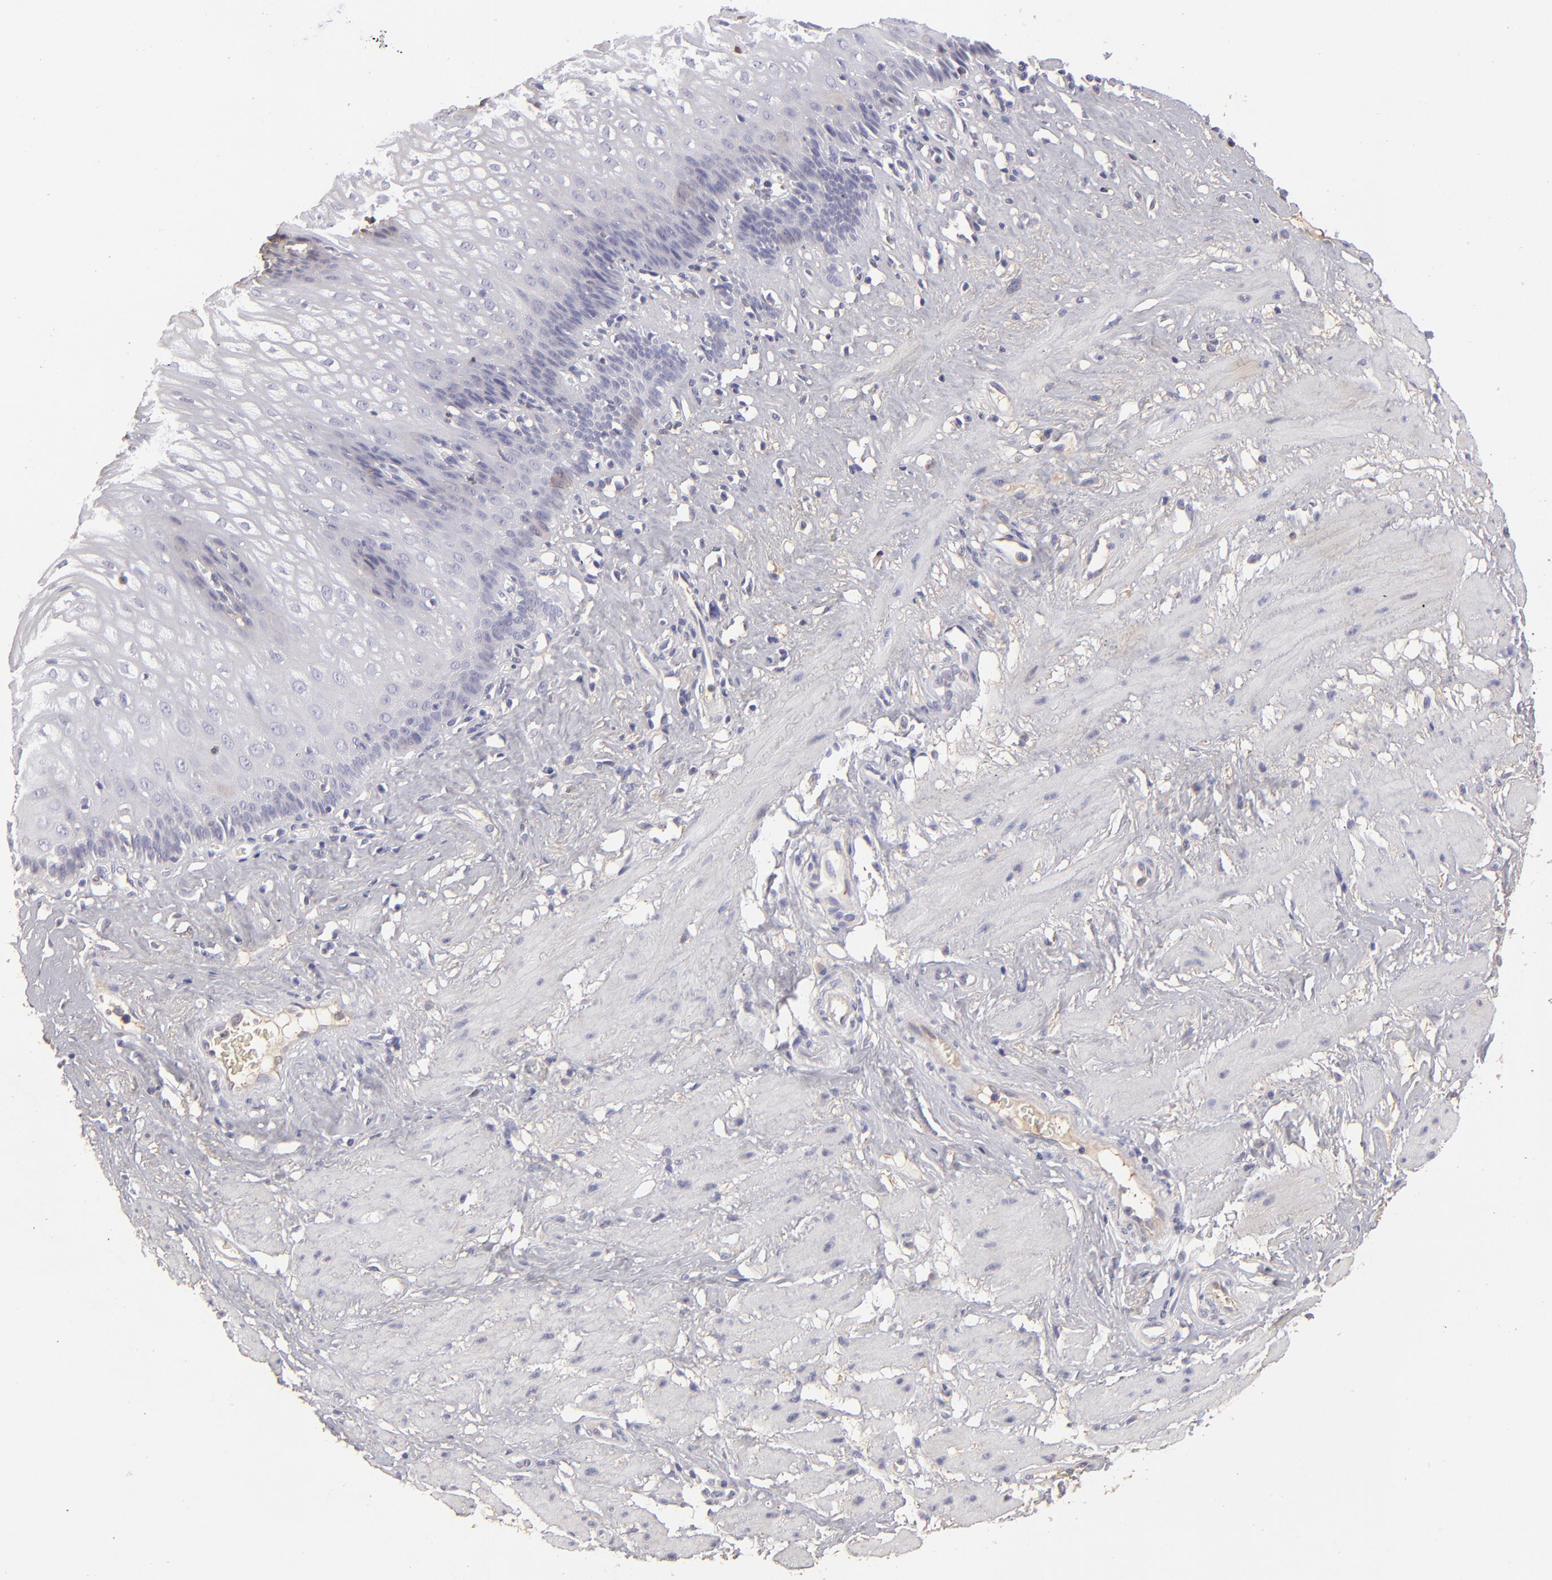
{"staining": {"intensity": "negative", "quantity": "none", "location": "none"}, "tissue": "esophagus", "cell_type": "Squamous epithelial cells", "image_type": "normal", "snomed": [{"axis": "morphology", "description": "Normal tissue, NOS"}, {"axis": "topography", "description": "Esophagus"}], "caption": "A high-resolution image shows IHC staining of unremarkable esophagus, which shows no significant staining in squamous epithelial cells.", "gene": "ABCC4", "patient": {"sex": "female", "age": 70}}